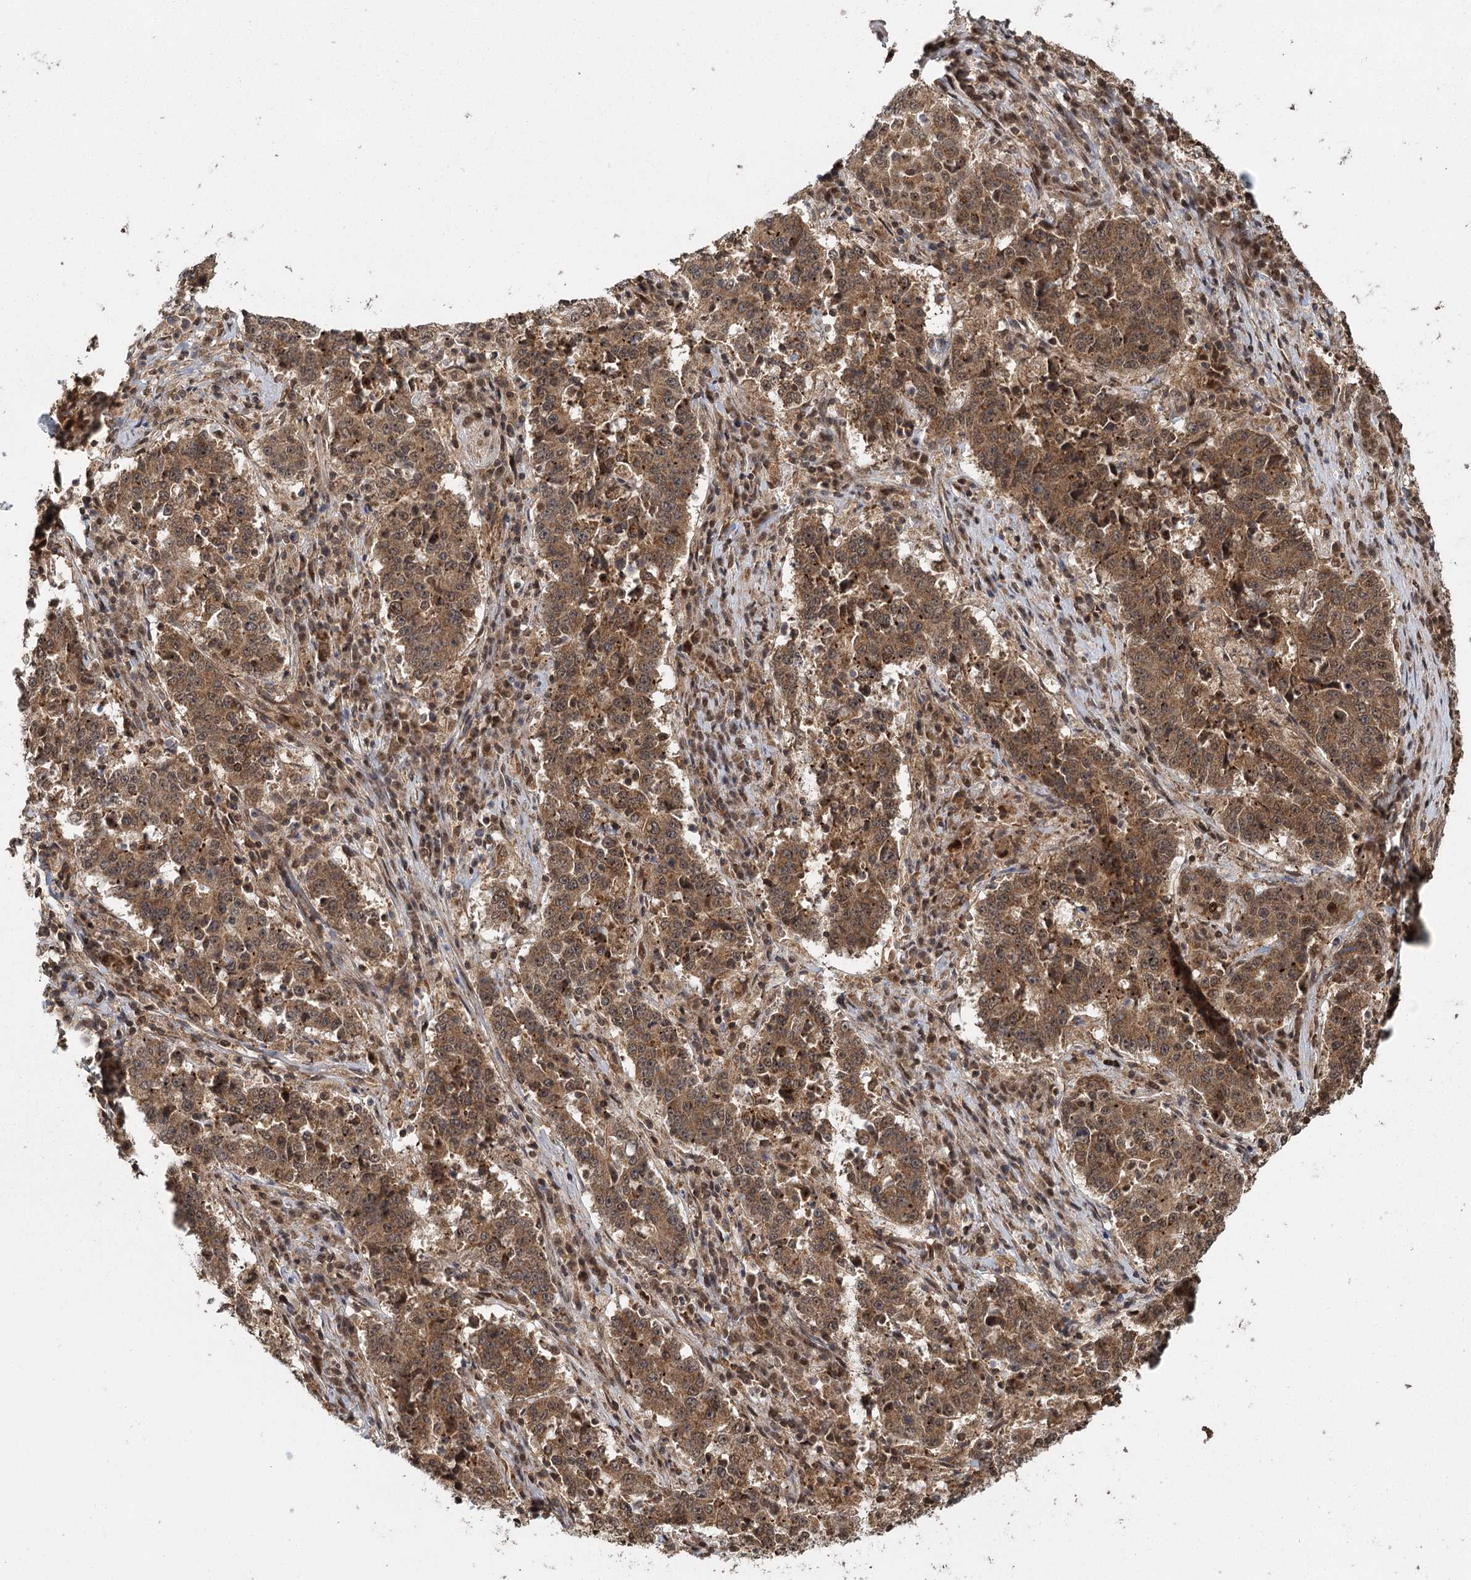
{"staining": {"intensity": "moderate", "quantity": ">75%", "location": "cytoplasmic/membranous"}, "tissue": "stomach cancer", "cell_type": "Tumor cells", "image_type": "cancer", "snomed": [{"axis": "morphology", "description": "Adenocarcinoma, NOS"}, {"axis": "topography", "description": "Stomach"}], "caption": "Immunohistochemical staining of human stomach adenocarcinoma displays medium levels of moderate cytoplasmic/membranous protein positivity in about >75% of tumor cells.", "gene": "MICU1", "patient": {"sex": "male", "age": 59}}